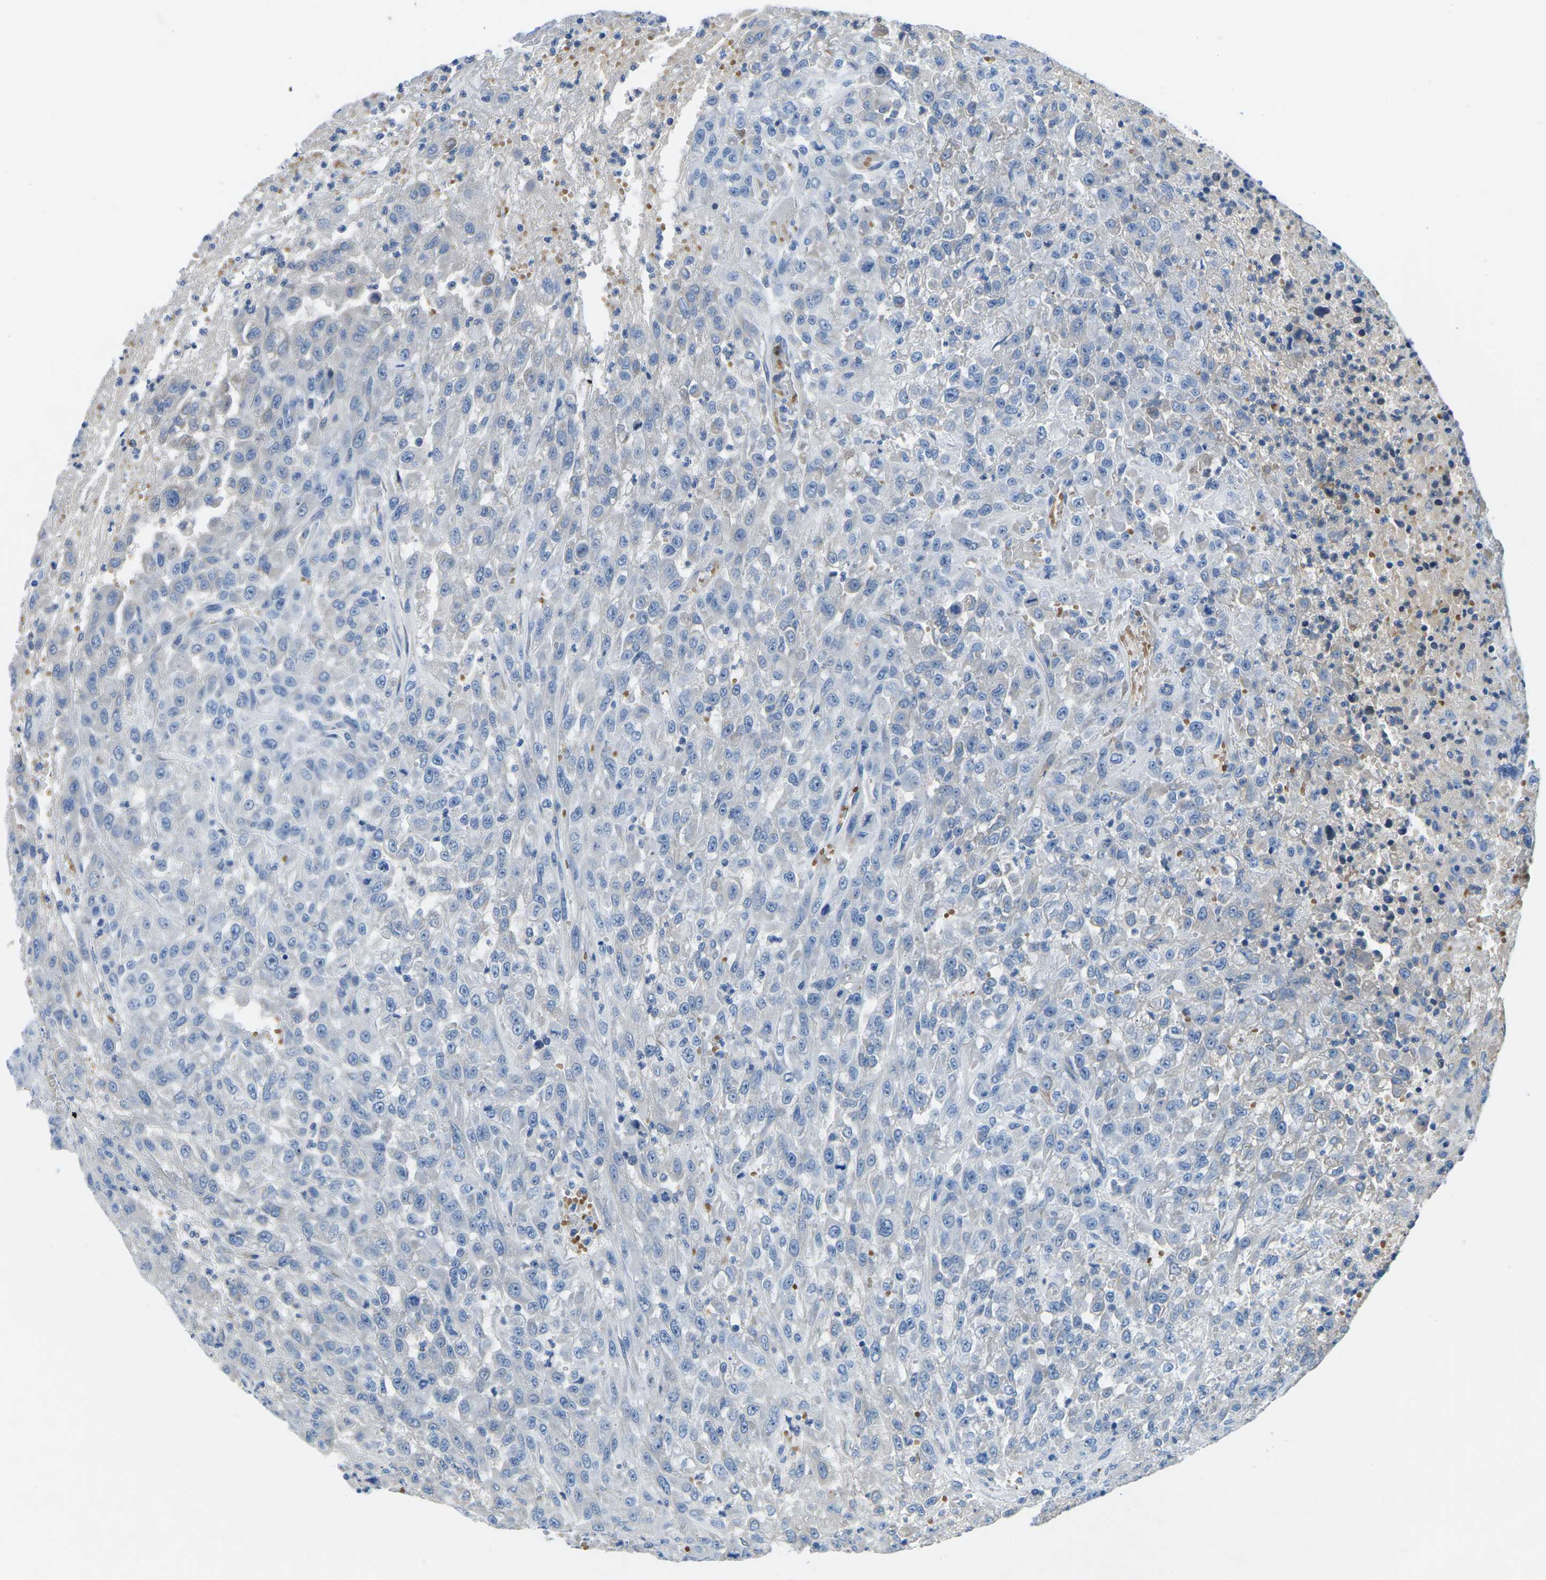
{"staining": {"intensity": "negative", "quantity": "none", "location": "none"}, "tissue": "urothelial cancer", "cell_type": "Tumor cells", "image_type": "cancer", "snomed": [{"axis": "morphology", "description": "Urothelial carcinoma, High grade"}, {"axis": "topography", "description": "Urinary bladder"}], "caption": "A histopathology image of human urothelial carcinoma (high-grade) is negative for staining in tumor cells.", "gene": "TM6SF1", "patient": {"sex": "male", "age": 46}}